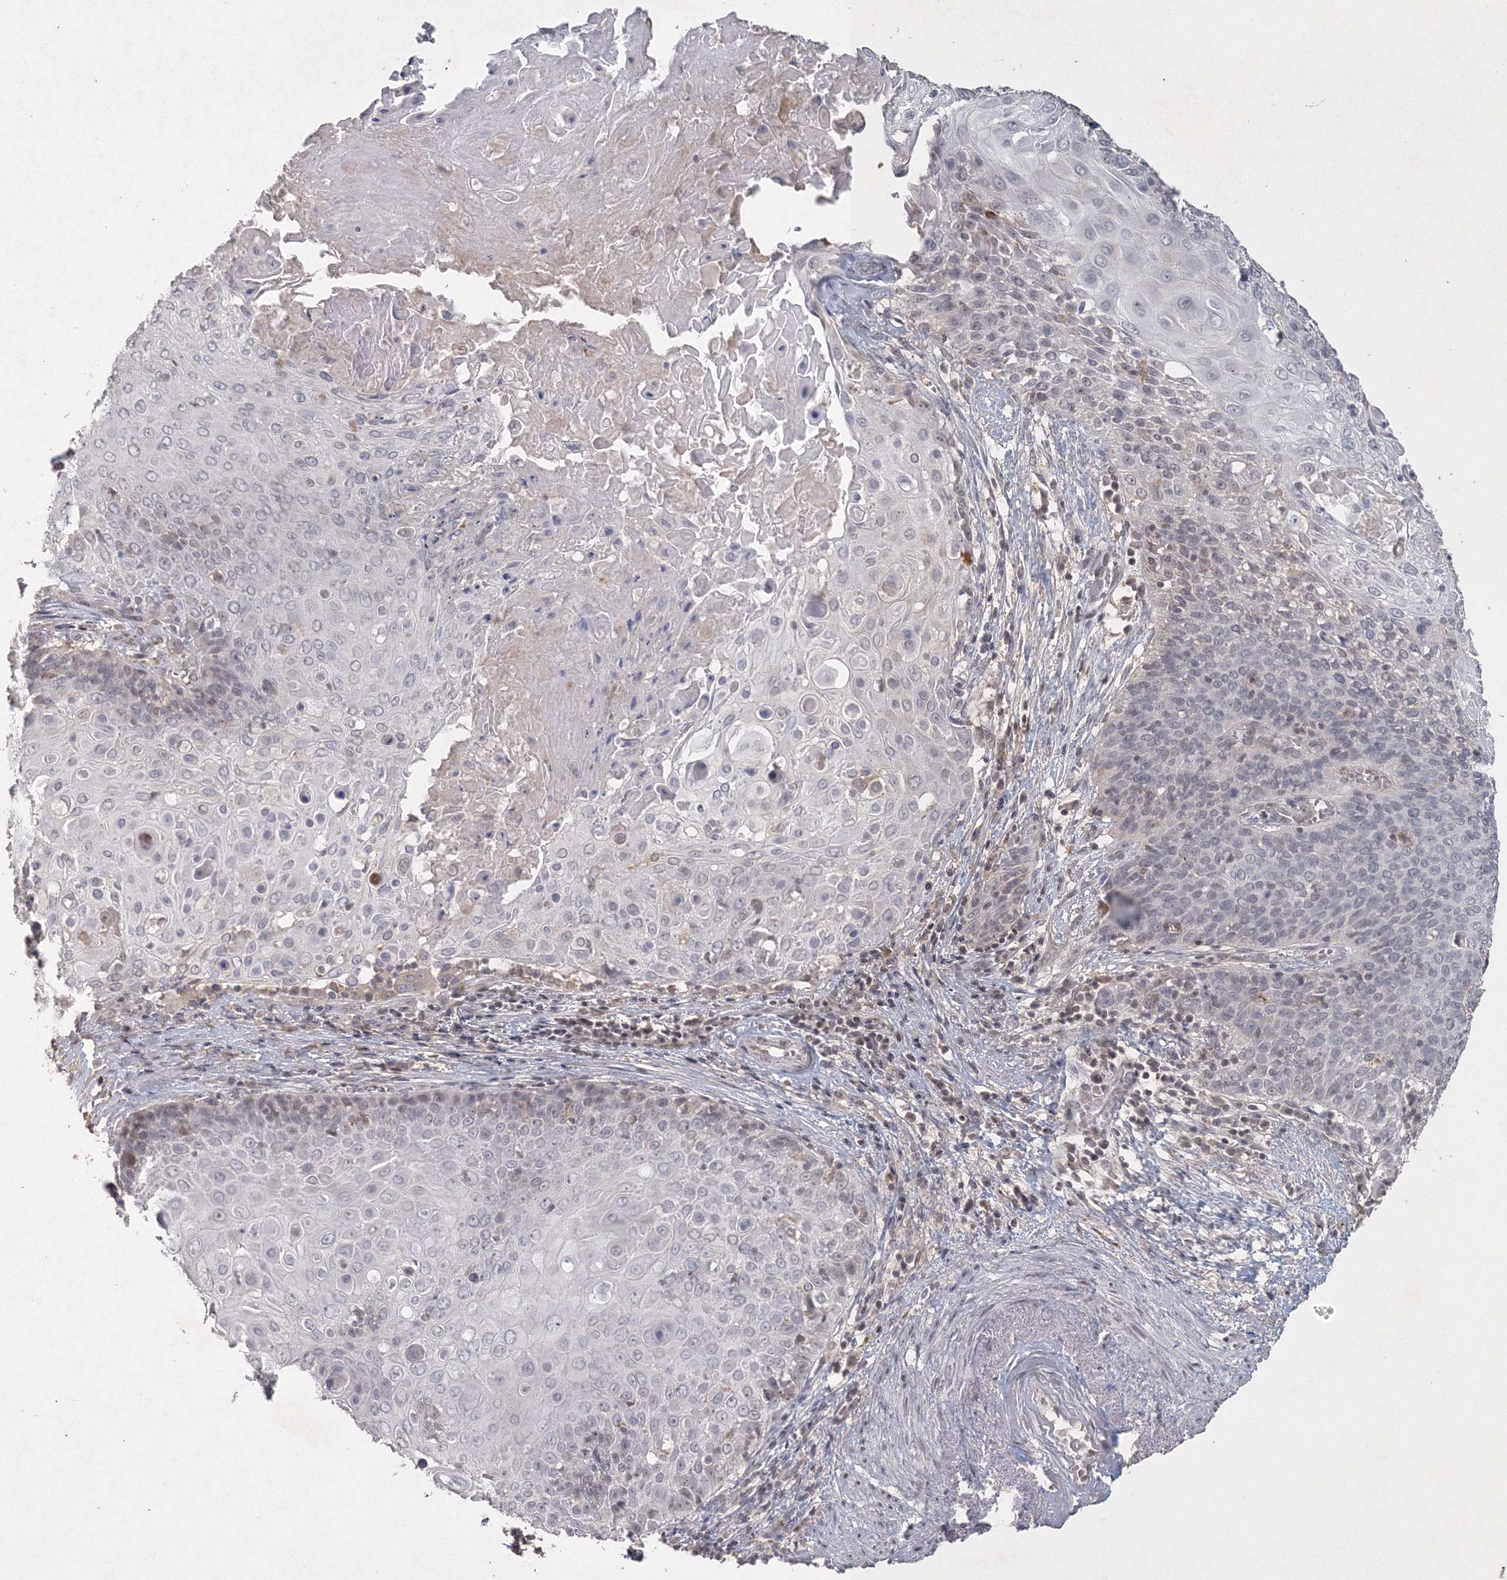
{"staining": {"intensity": "negative", "quantity": "none", "location": "none"}, "tissue": "cervical cancer", "cell_type": "Tumor cells", "image_type": "cancer", "snomed": [{"axis": "morphology", "description": "Squamous cell carcinoma, NOS"}, {"axis": "topography", "description": "Cervix"}], "caption": "This is an immunohistochemistry image of cervical cancer (squamous cell carcinoma). There is no positivity in tumor cells.", "gene": "UIMC1", "patient": {"sex": "female", "age": 39}}